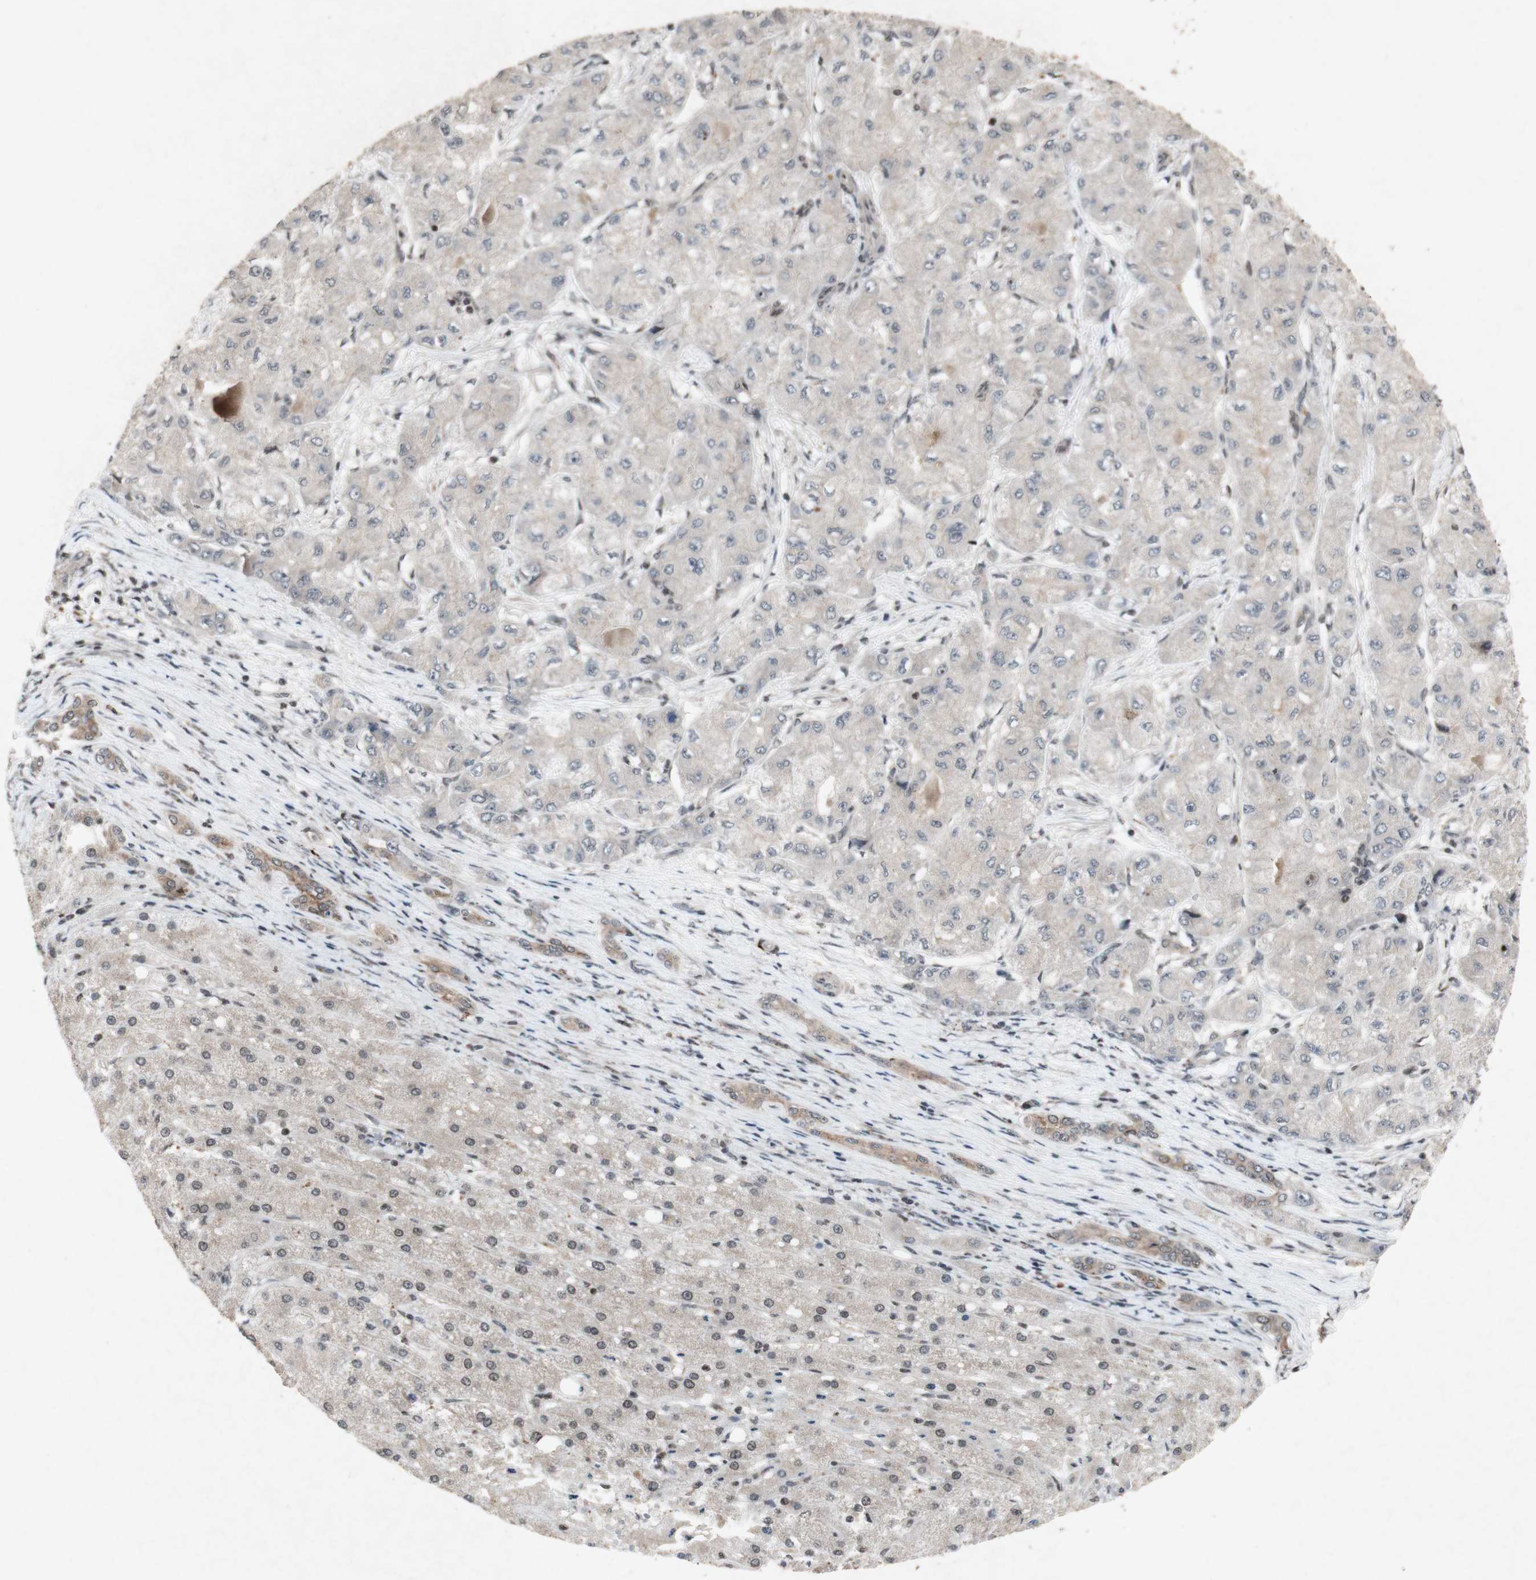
{"staining": {"intensity": "negative", "quantity": "none", "location": "none"}, "tissue": "liver cancer", "cell_type": "Tumor cells", "image_type": "cancer", "snomed": [{"axis": "morphology", "description": "Carcinoma, Hepatocellular, NOS"}, {"axis": "topography", "description": "Liver"}], "caption": "Liver cancer (hepatocellular carcinoma) stained for a protein using immunohistochemistry (IHC) shows no expression tumor cells.", "gene": "PLXNA1", "patient": {"sex": "male", "age": 80}}